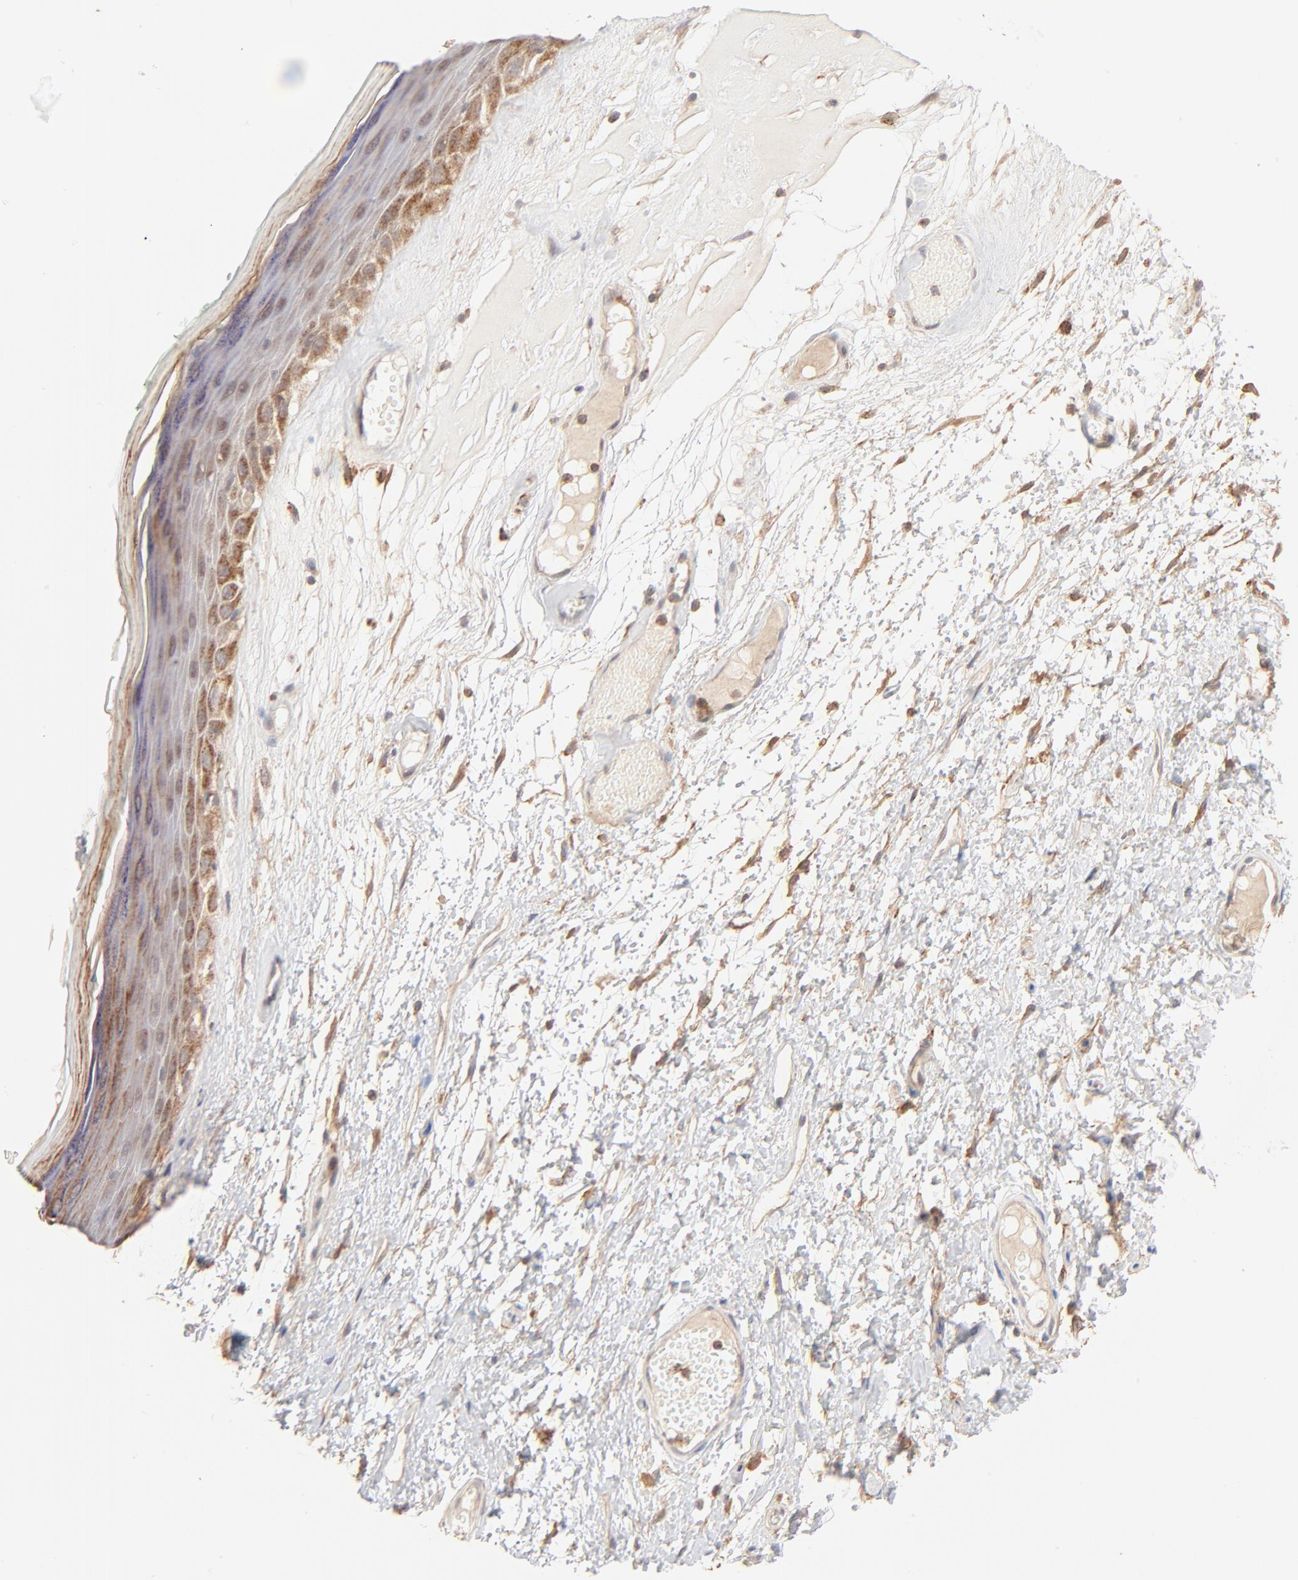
{"staining": {"intensity": "strong", "quantity": "25%-75%", "location": "cytoplasmic/membranous"}, "tissue": "skin", "cell_type": "Epidermal cells", "image_type": "normal", "snomed": [{"axis": "morphology", "description": "Normal tissue, NOS"}, {"axis": "morphology", "description": "Inflammation, NOS"}, {"axis": "topography", "description": "Vulva"}], "caption": "Immunohistochemical staining of normal human skin reveals 25%-75% levels of strong cytoplasmic/membranous protein expression in approximately 25%-75% of epidermal cells. (DAB IHC with brightfield microscopy, high magnification).", "gene": "CSPG4", "patient": {"sex": "female", "age": 84}}